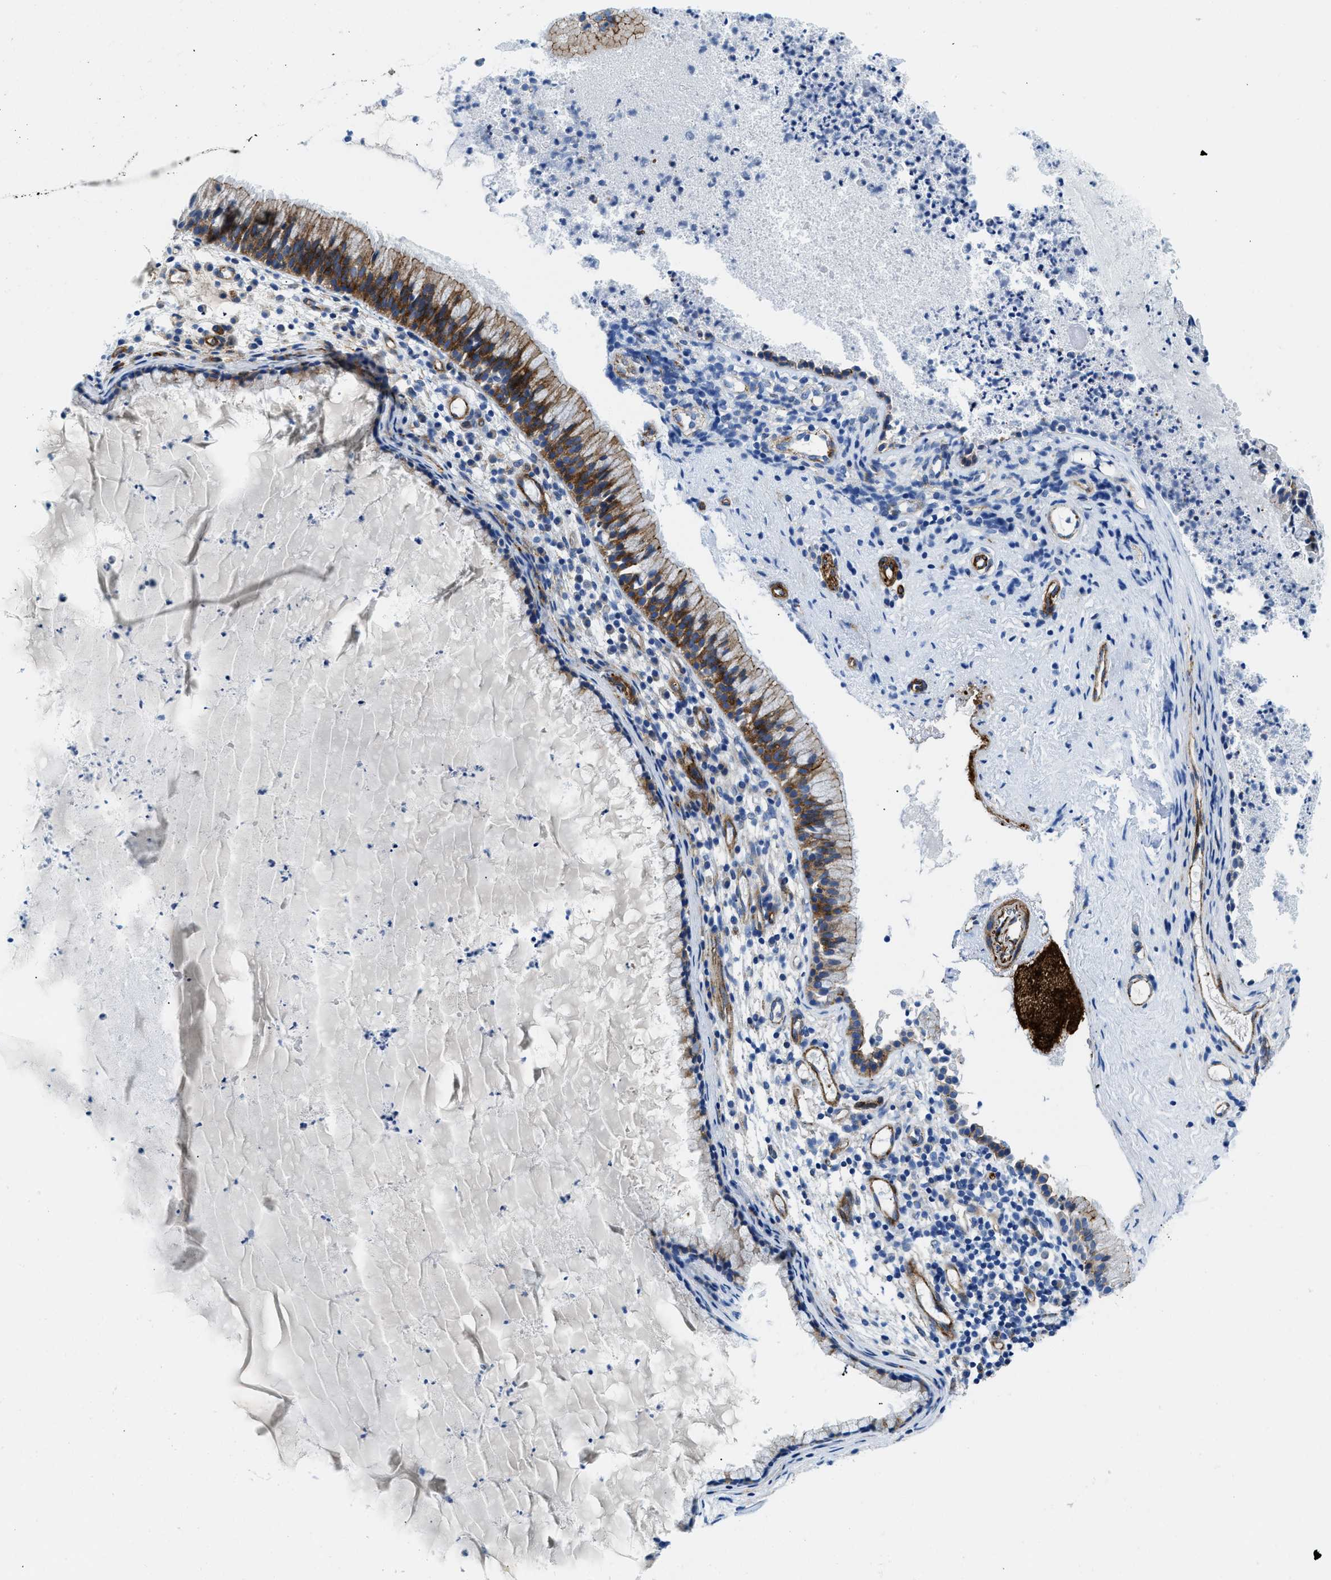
{"staining": {"intensity": "strong", "quantity": ">75%", "location": "cytoplasmic/membranous"}, "tissue": "nasopharynx", "cell_type": "Respiratory epithelial cells", "image_type": "normal", "snomed": [{"axis": "morphology", "description": "Normal tissue, NOS"}, {"axis": "topography", "description": "Nasopharynx"}], "caption": "Strong cytoplasmic/membranous protein staining is present in about >75% of respiratory epithelial cells in nasopharynx. Immunohistochemistry stains the protein of interest in brown and the nuclei are stained blue.", "gene": "CUTA", "patient": {"sex": "male", "age": 21}}